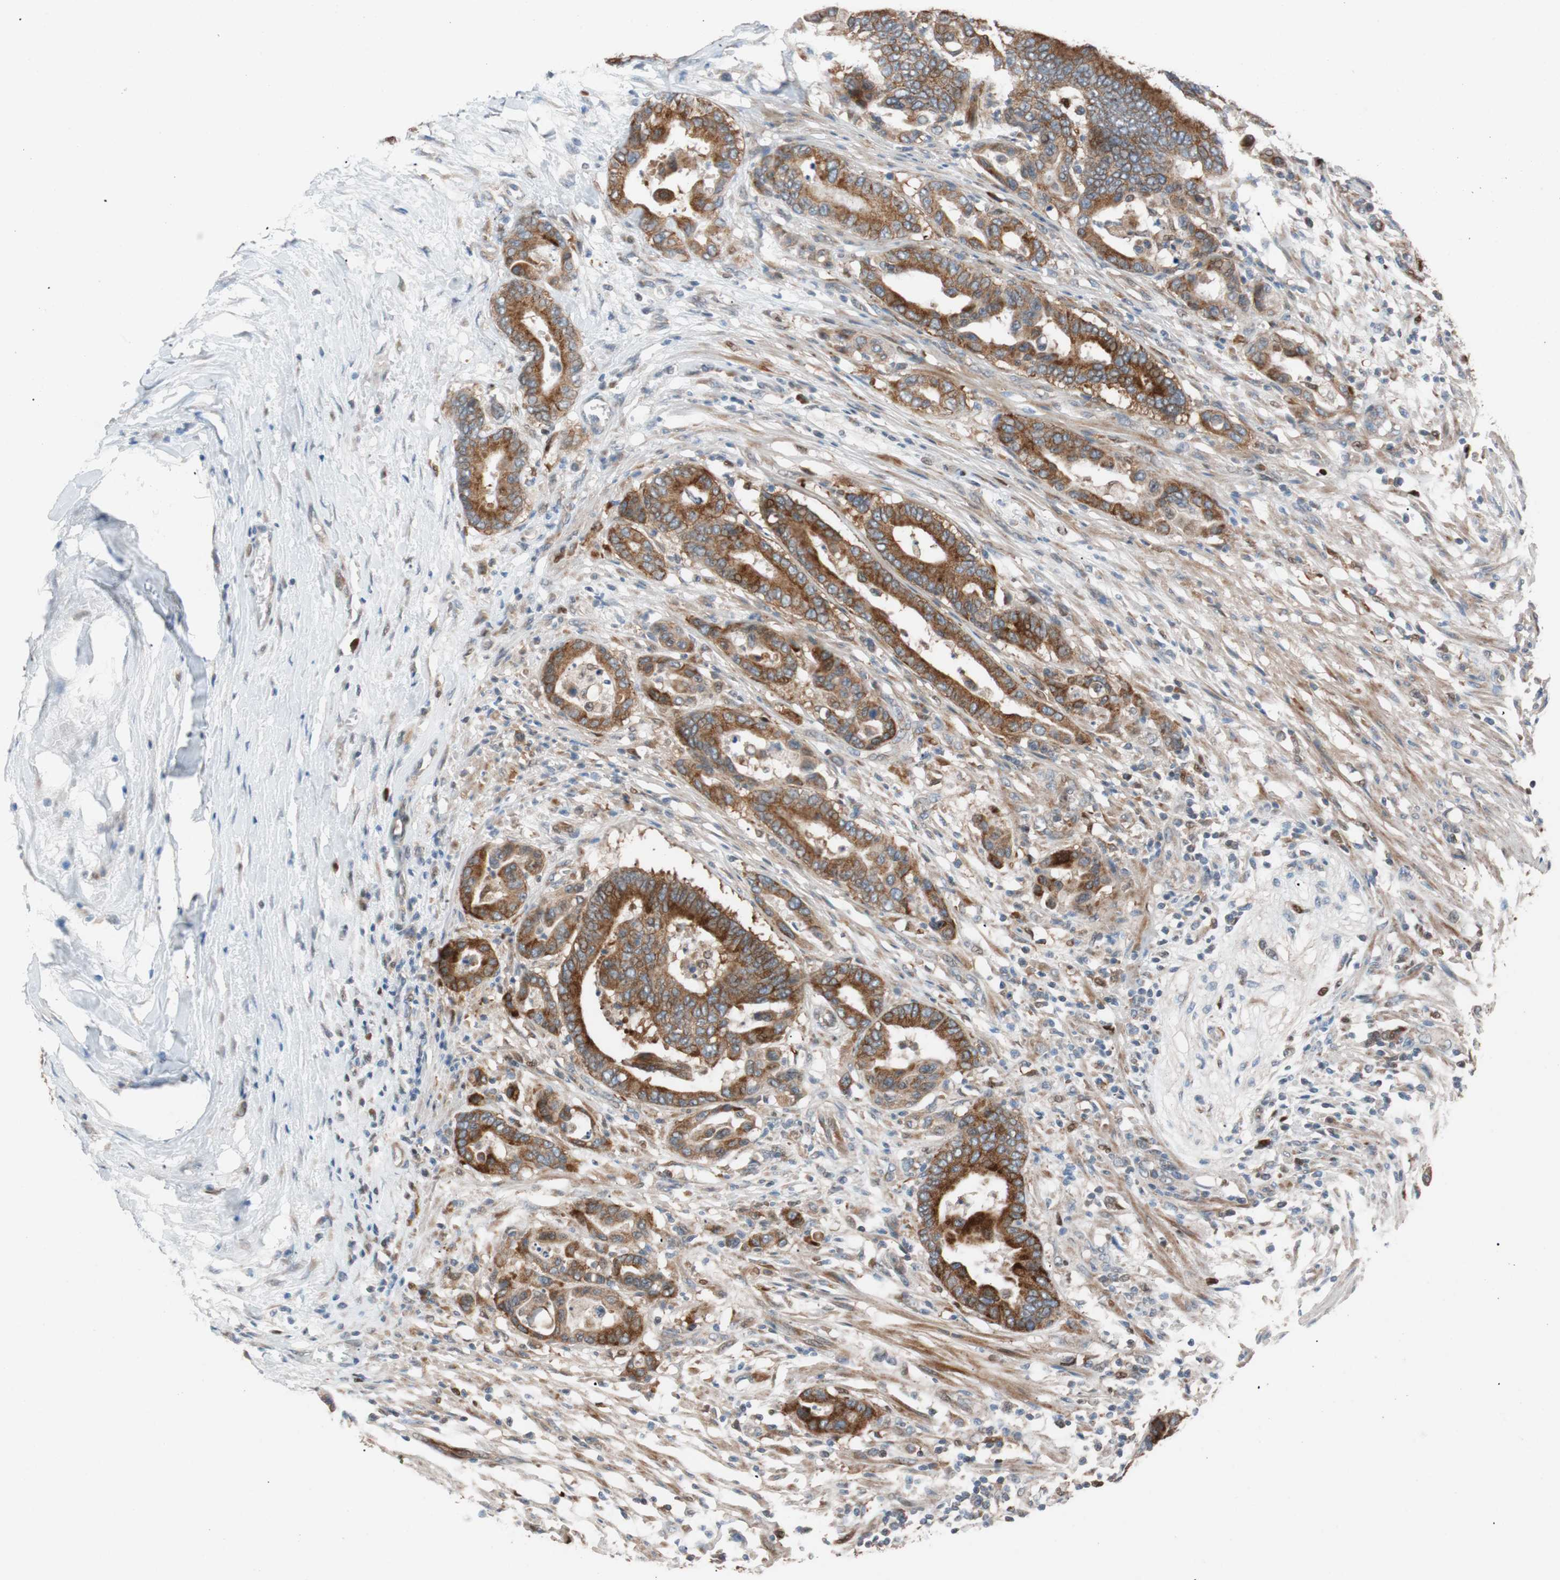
{"staining": {"intensity": "strong", "quantity": ">75%", "location": "cytoplasmic/membranous"}, "tissue": "colorectal cancer", "cell_type": "Tumor cells", "image_type": "cancer", "snomed": [{"axis": "morphology", "description": "Normal tissue, NOS"}, {"axis": "morphology", "description": "Adenocarcinoma, NOS"}, {"axis": "topography", "description": "Colon"}], "caption": "This micrograph reveals immunohistochemistry staining of human colorectal cancer, with high strong cytoplasmic/membranous staining in about >75% of tumor cells.", "gene": "FAAH", "patient": {"sex": "male", "age": 82}}